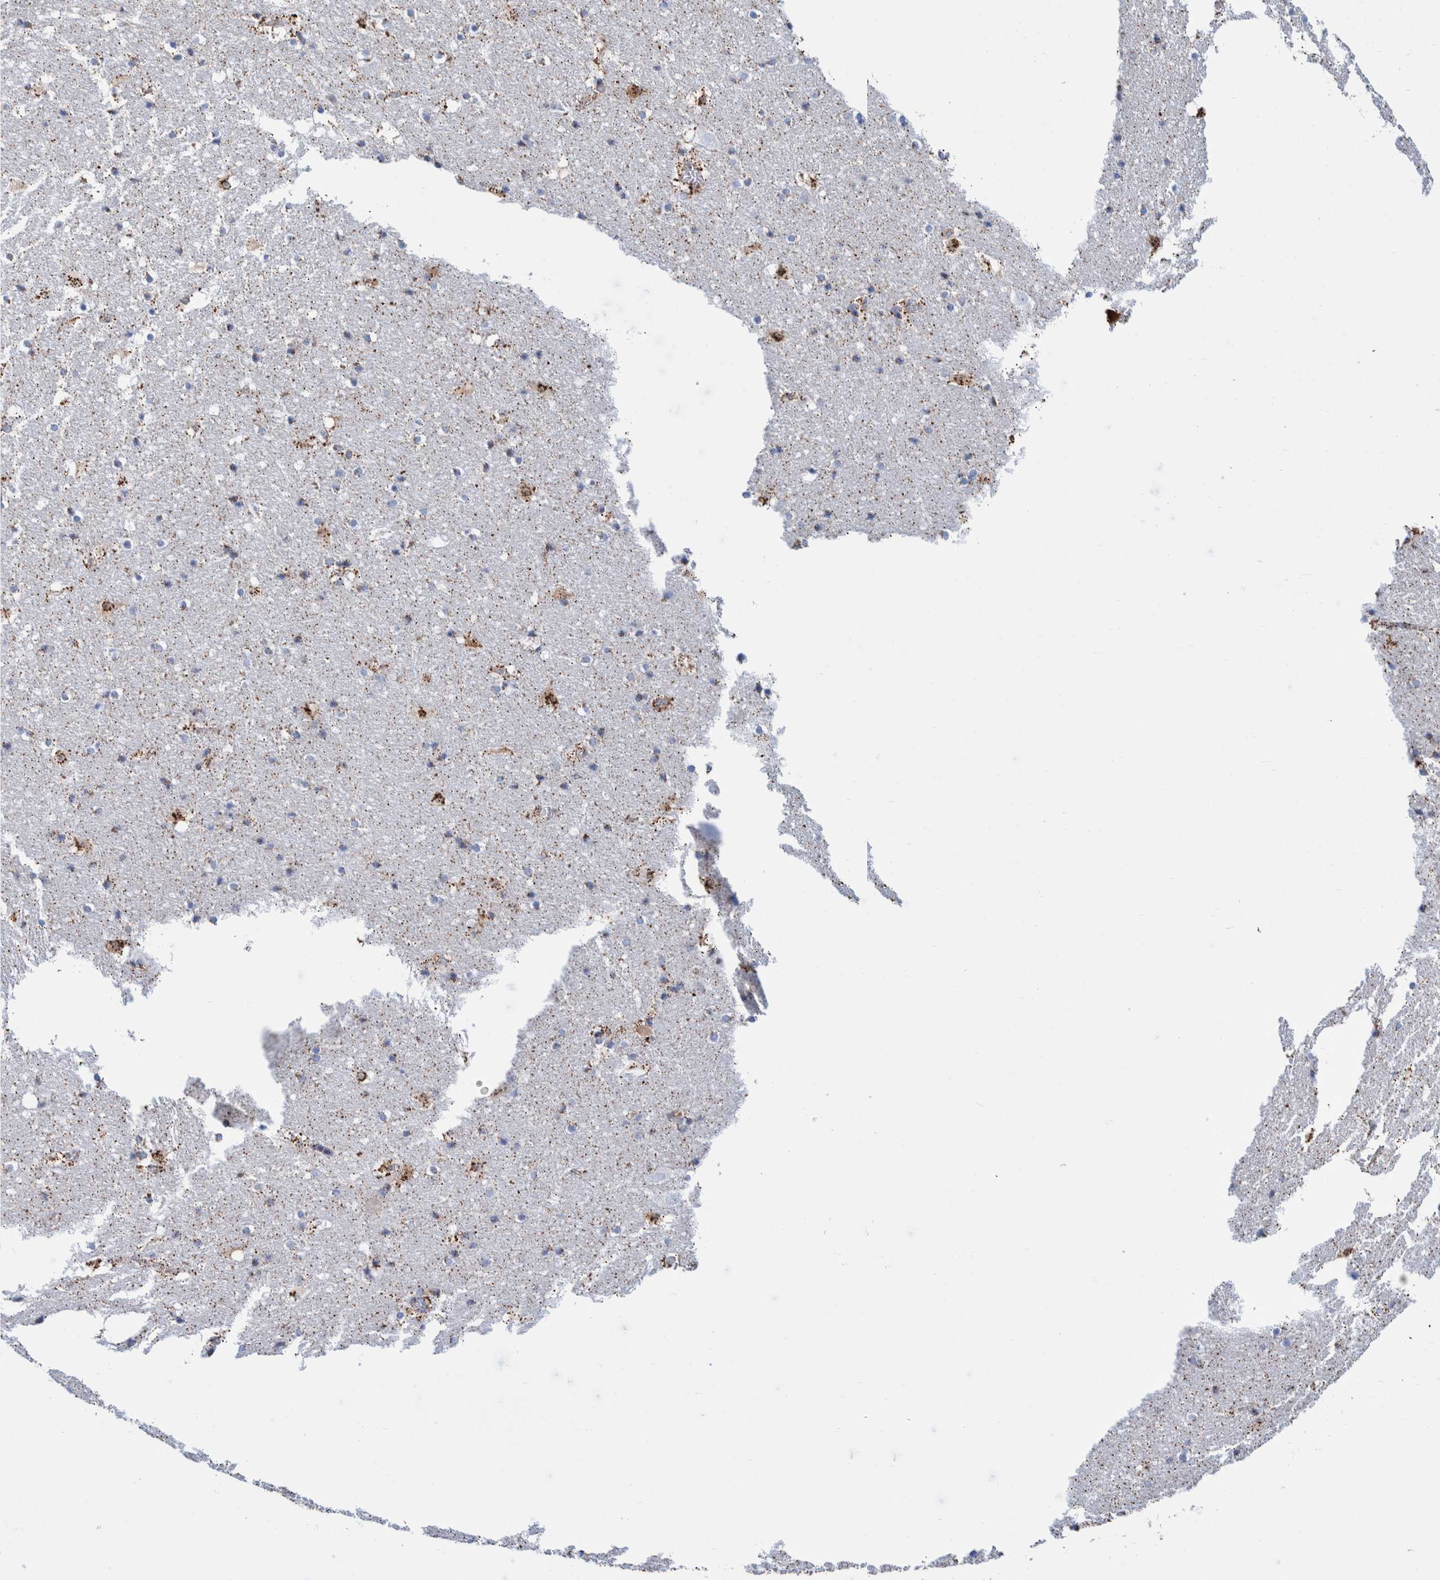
{"staining": {"intensity": "moderate", "quantity": "<25%", "location": "cytoplasmic/membranous,nuclear"}, "tissue": "hippocampus", "cell_type": "Glial cells", "image_type": "normal", "snomed": [{"axis": "morphology", "description": "Normal tissue, NOS"}, {"axis": "topography", "description": "Hippocampus"}], "caption": "DAB immunohistochemical staining of normal hippocampus exhibits moderate cytoplasmic/membranous,nuclear protein positivity in approximately <25% of glial cells.", "gene": "DECR1", "patient": {"sex": "male", "age": 45}}